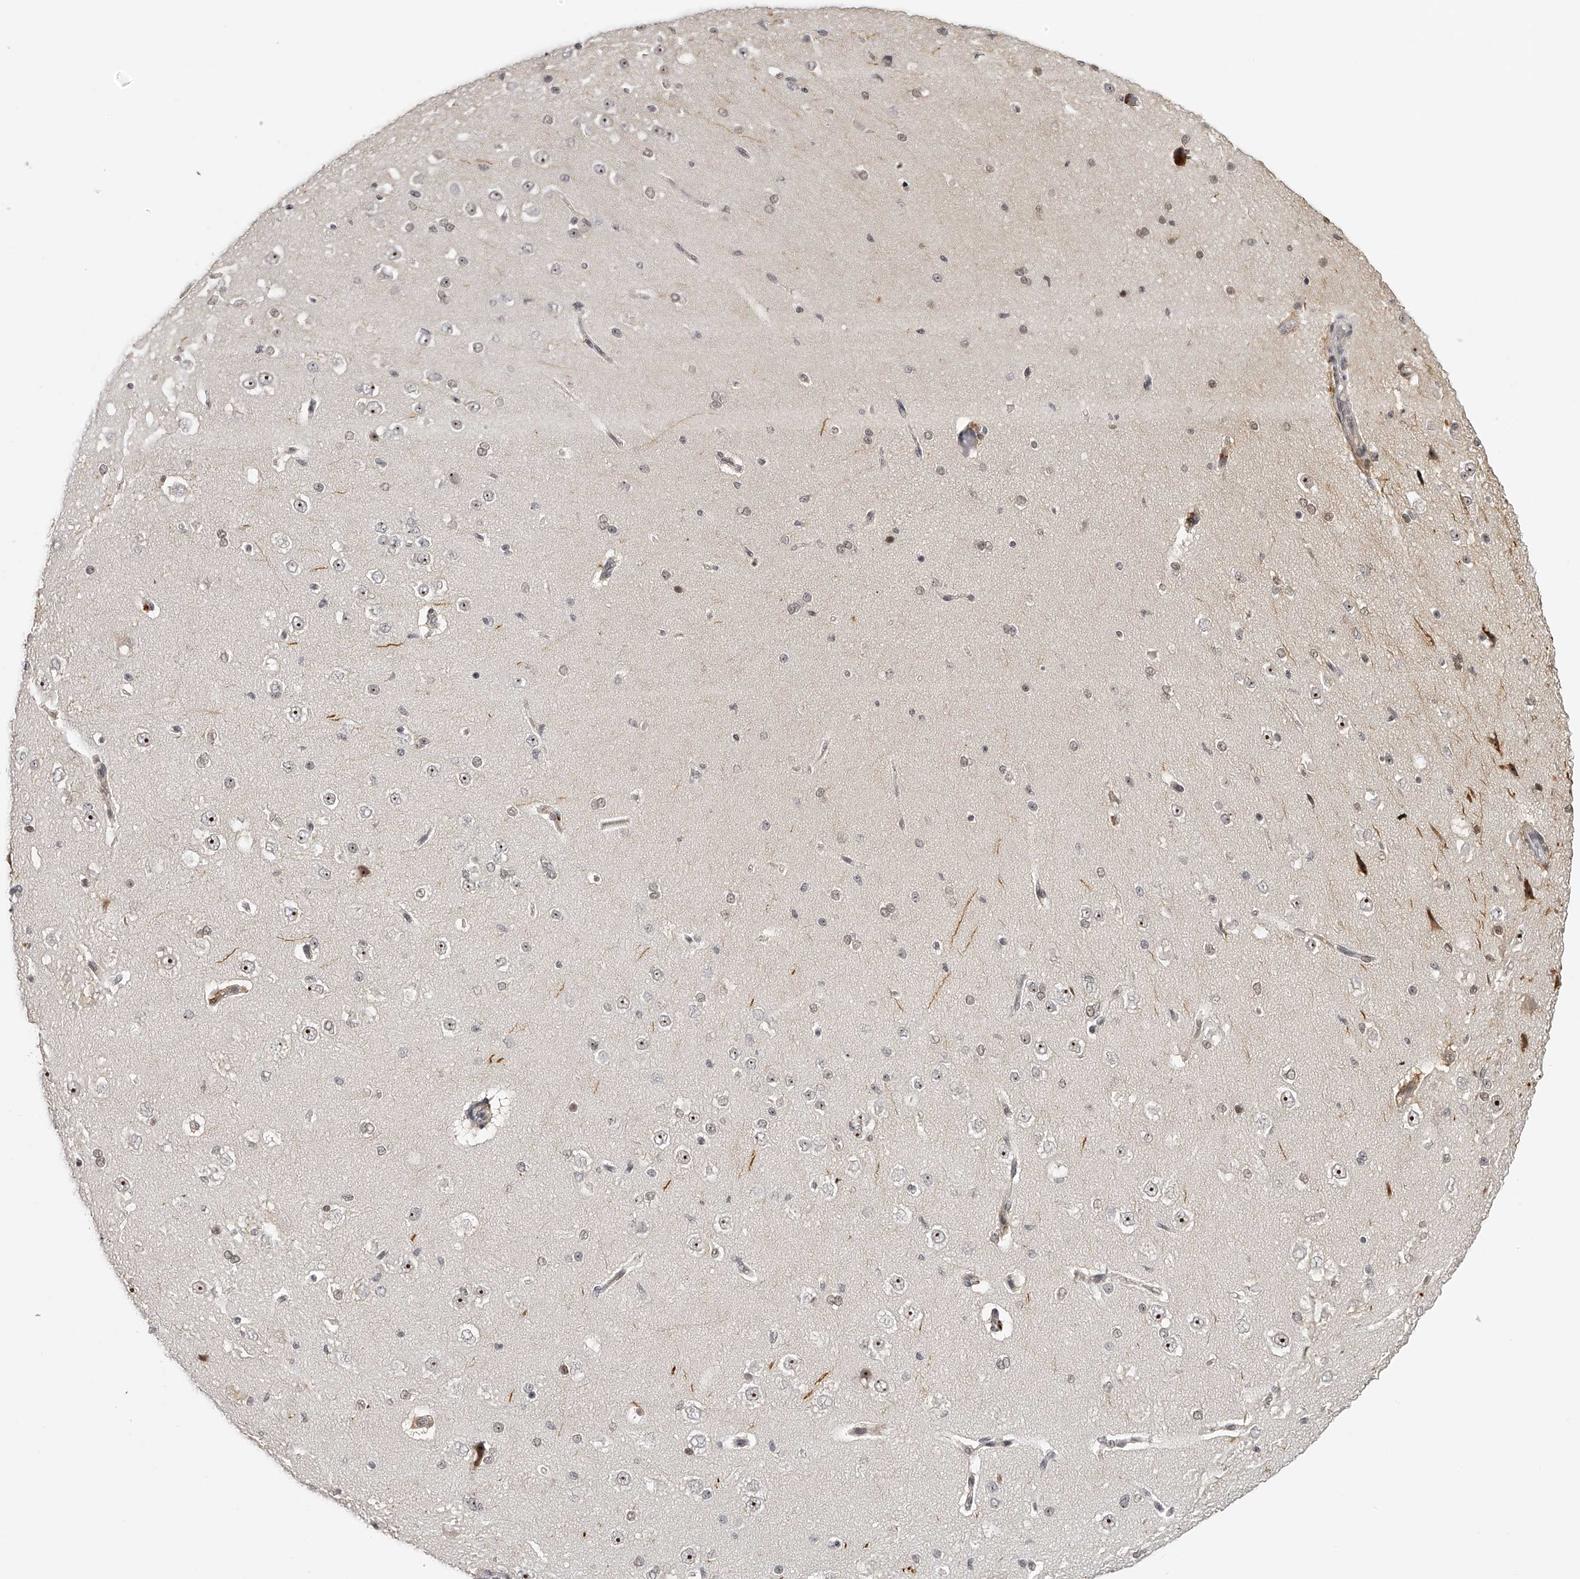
{"staining": {"intensity": "negative", "quantity": "none", "location": "none"}, "tissue": "cerebral cortex", "cell_type": "Endothelial cells", "image_type": "normal", "snomed": [{"axis": "morphology", "description": "Normal tissue, NOS"}, {"axis": "morphology", "description": "Developmental malformation"}, {"axis": "topography", "description": "Cerebral cortex"}], "caption": "The immunohistochemistry histopathology image has no significant positivity in endothelial cells of cerebral cortex. (DAB (3,3'-diaminobenzidine) immunohistochemistry (IHC), high magnification).", "gene": "RNF220", "patient": {"sex": "female", "age": 30}}